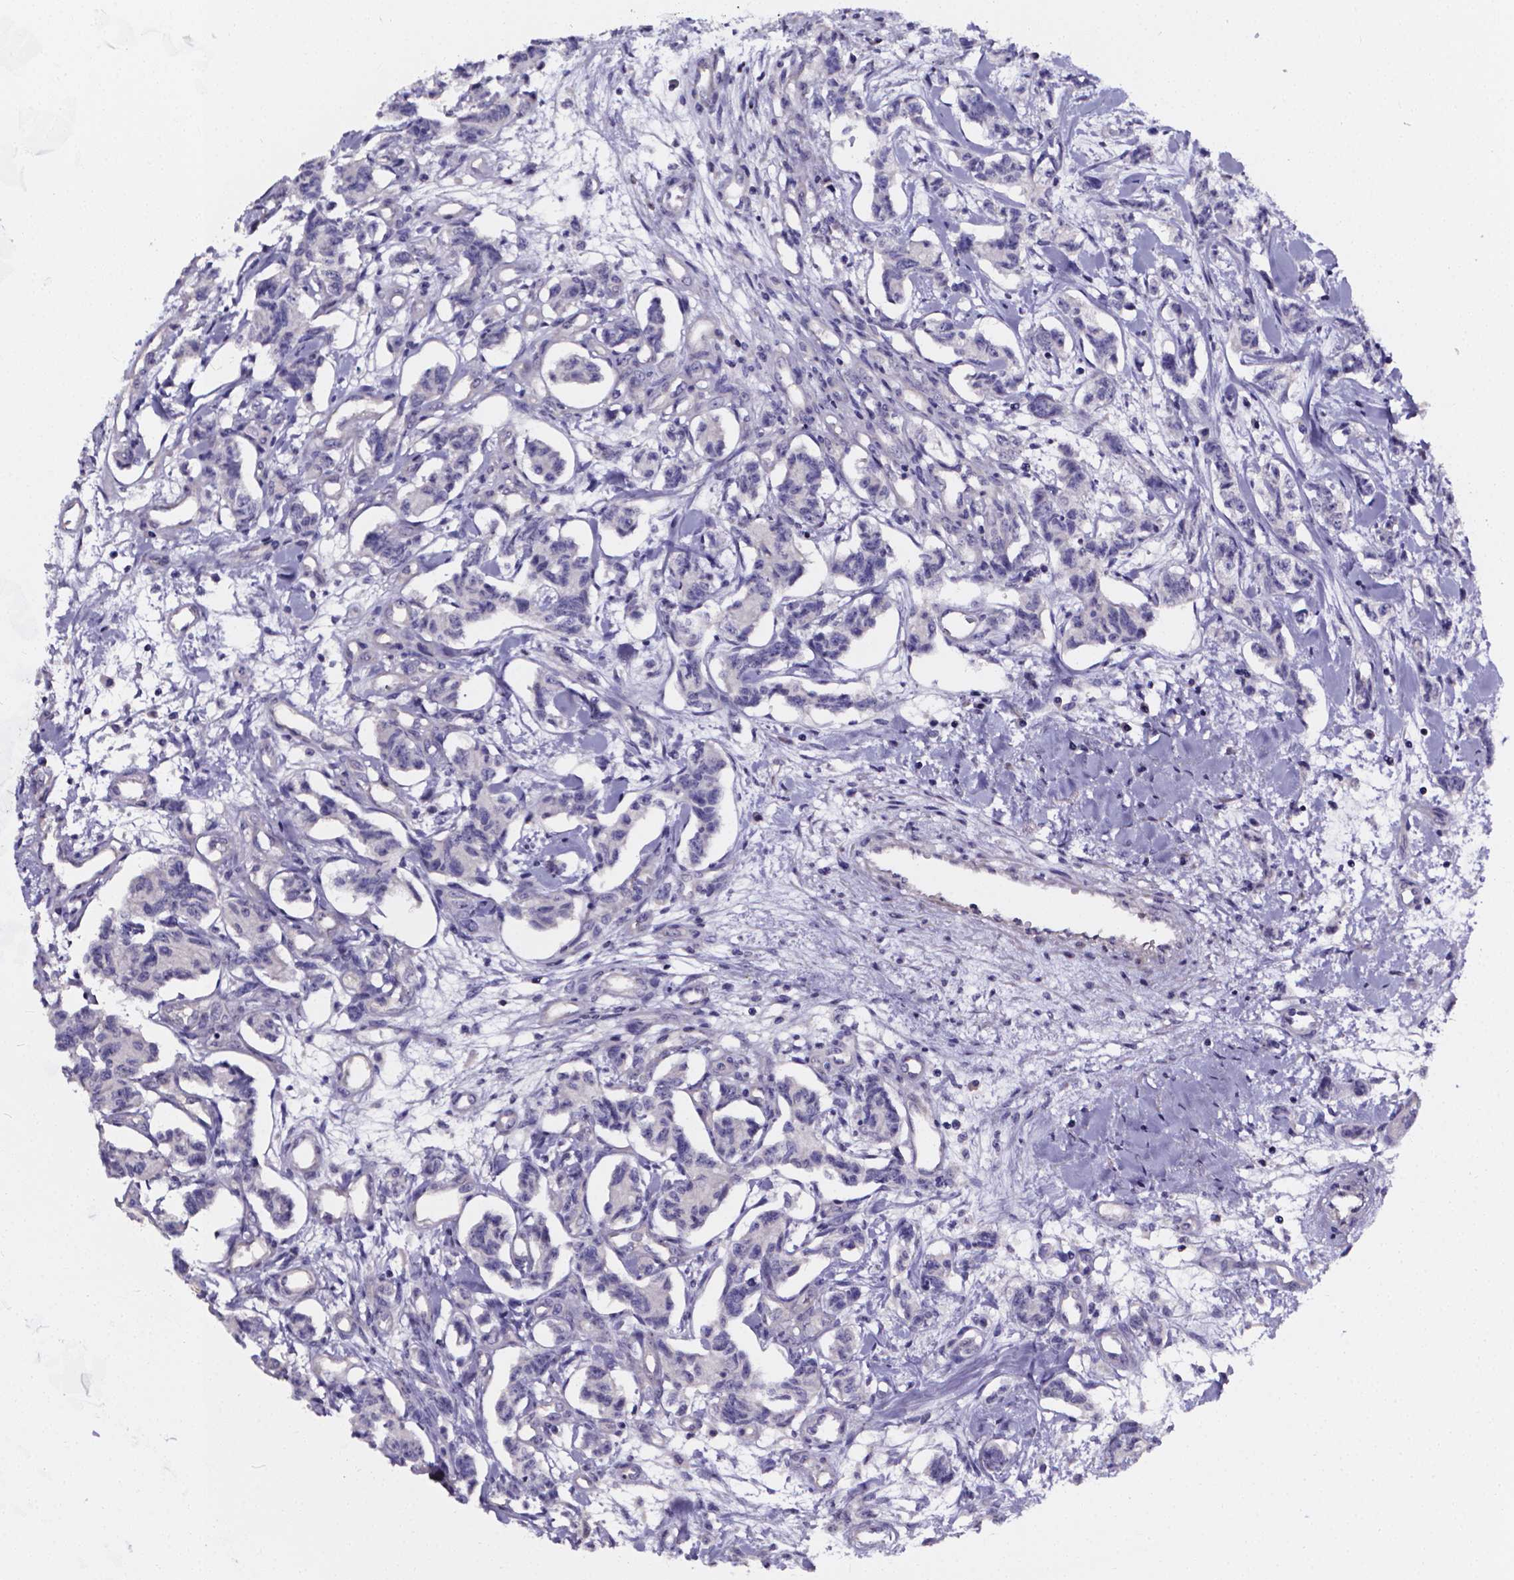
{"staining": {"intensity": "negative", "quantity": "none", "location": "none"}, "tissue": "carcinoid", "cell_type": "Tumor cells", "image_type": "cancer", "snomed": [{"axis": "morphology", "description": "Carcinoid, malignant, NOS"}, {"axis": "topography", "description": "Kidney"}], "caption": "Immunohistochemical staining of human carcinoid shows no significant positivity in tumor cells. Brightfield microscopy of immunohistochemistry stained with DAB (brown) and hematoxylin (blue), captured at high magnification.", "gene": "CACNG8", "patient": {"sex": "female", "age": 41}}